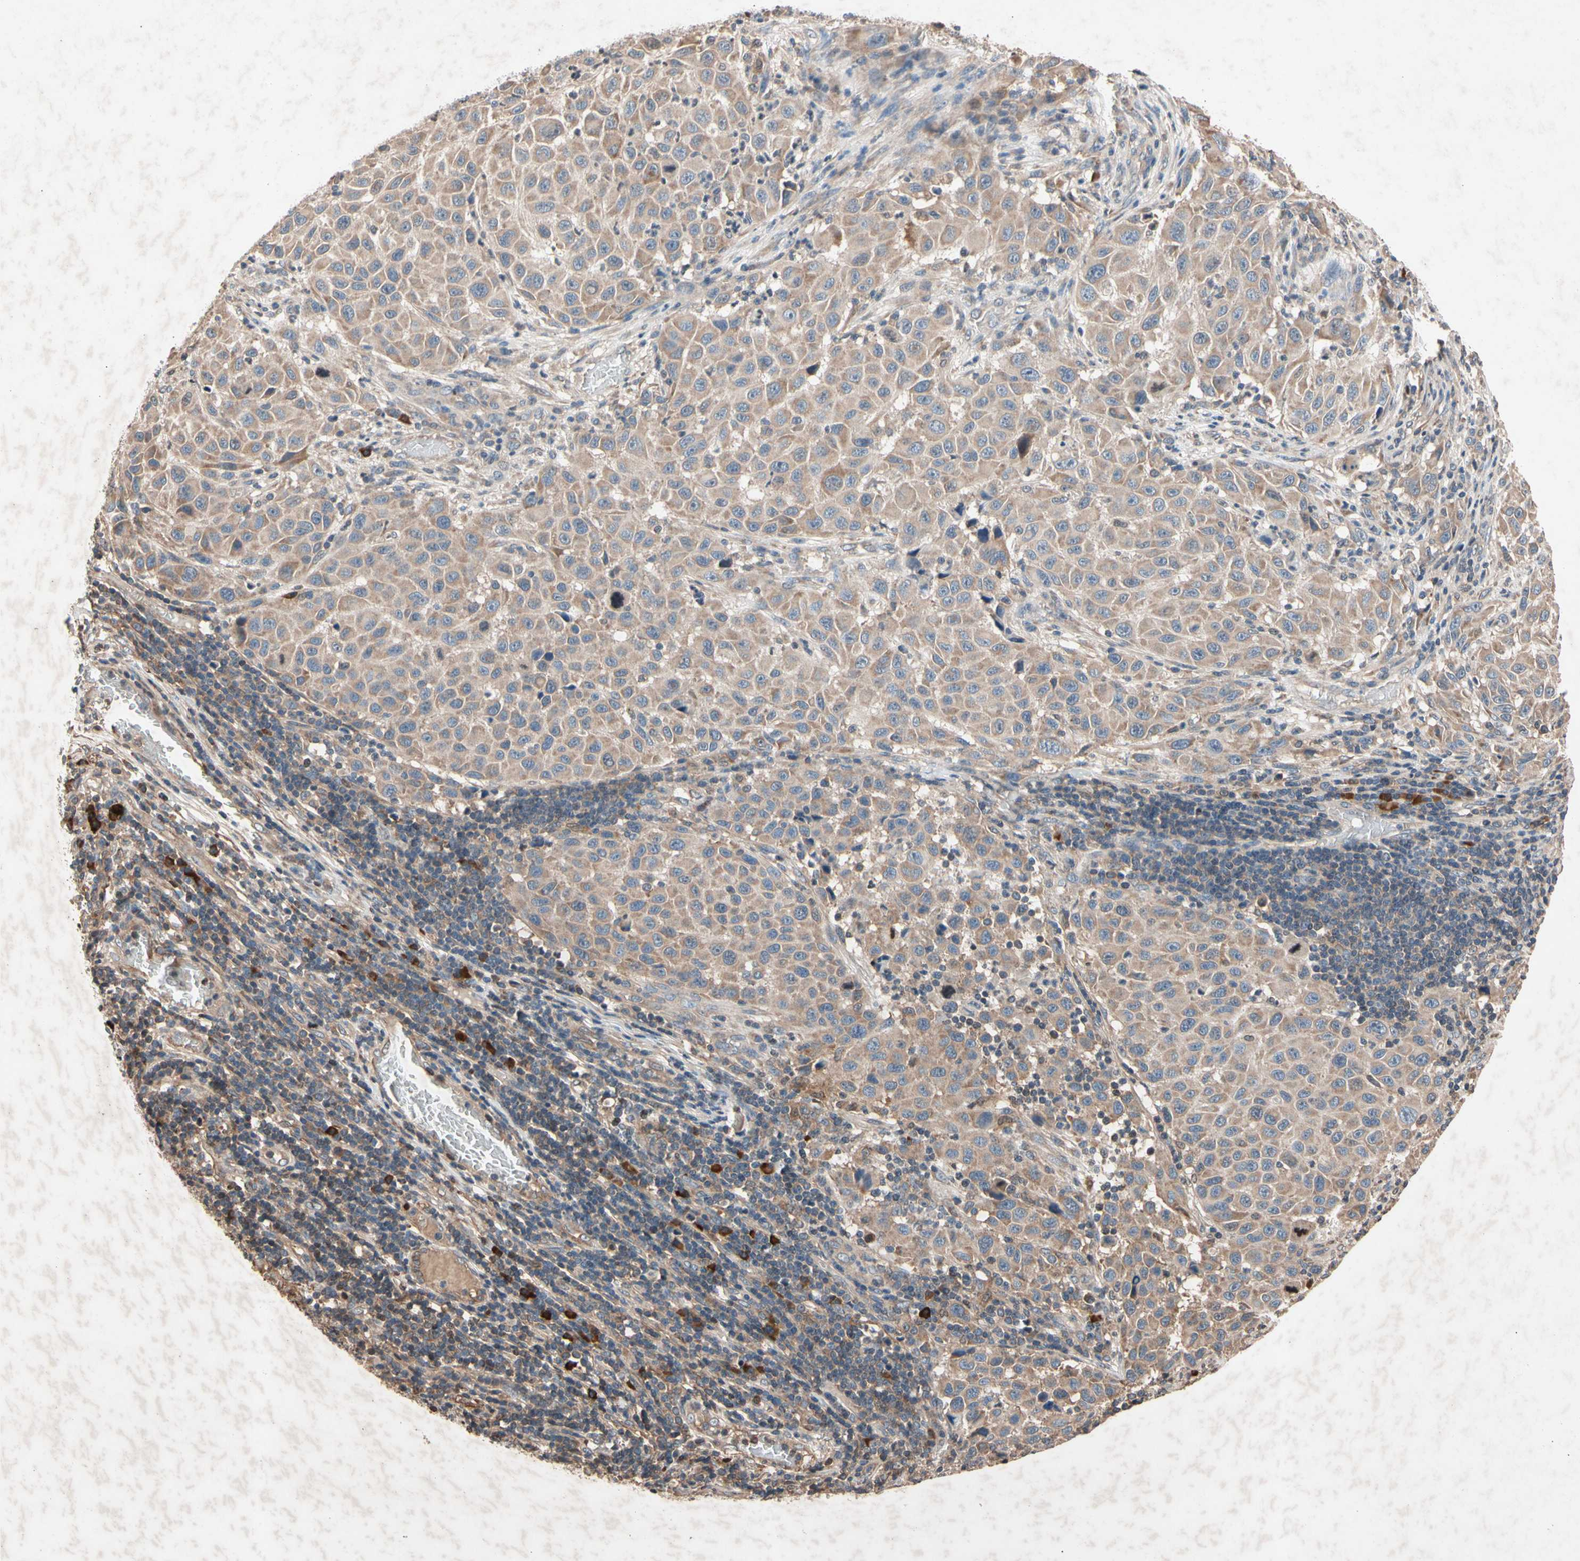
{"staining": {"intensity": "weak", "quantity": ">75%", "location": "cytoplasmic/membranous"}, "tissue": "melanoma", "cell_type": "Tumor cells", "image_type": "cancer", "snomed": [{"axis": "morphology", "description": "Malignant melanoma, Metastatic site"}, {"axis": "topography", "description": "Lymph node"}], "caption": "Tumor cells display low levels of weak cytoplasmic/membranous staining in approximately >75% of cells in melanoma. (DAB IHC, brown staining for protein, blue staining for nuclei).", "gene": "PRDX4", "patient": {"sex": "male", "age": 61}}